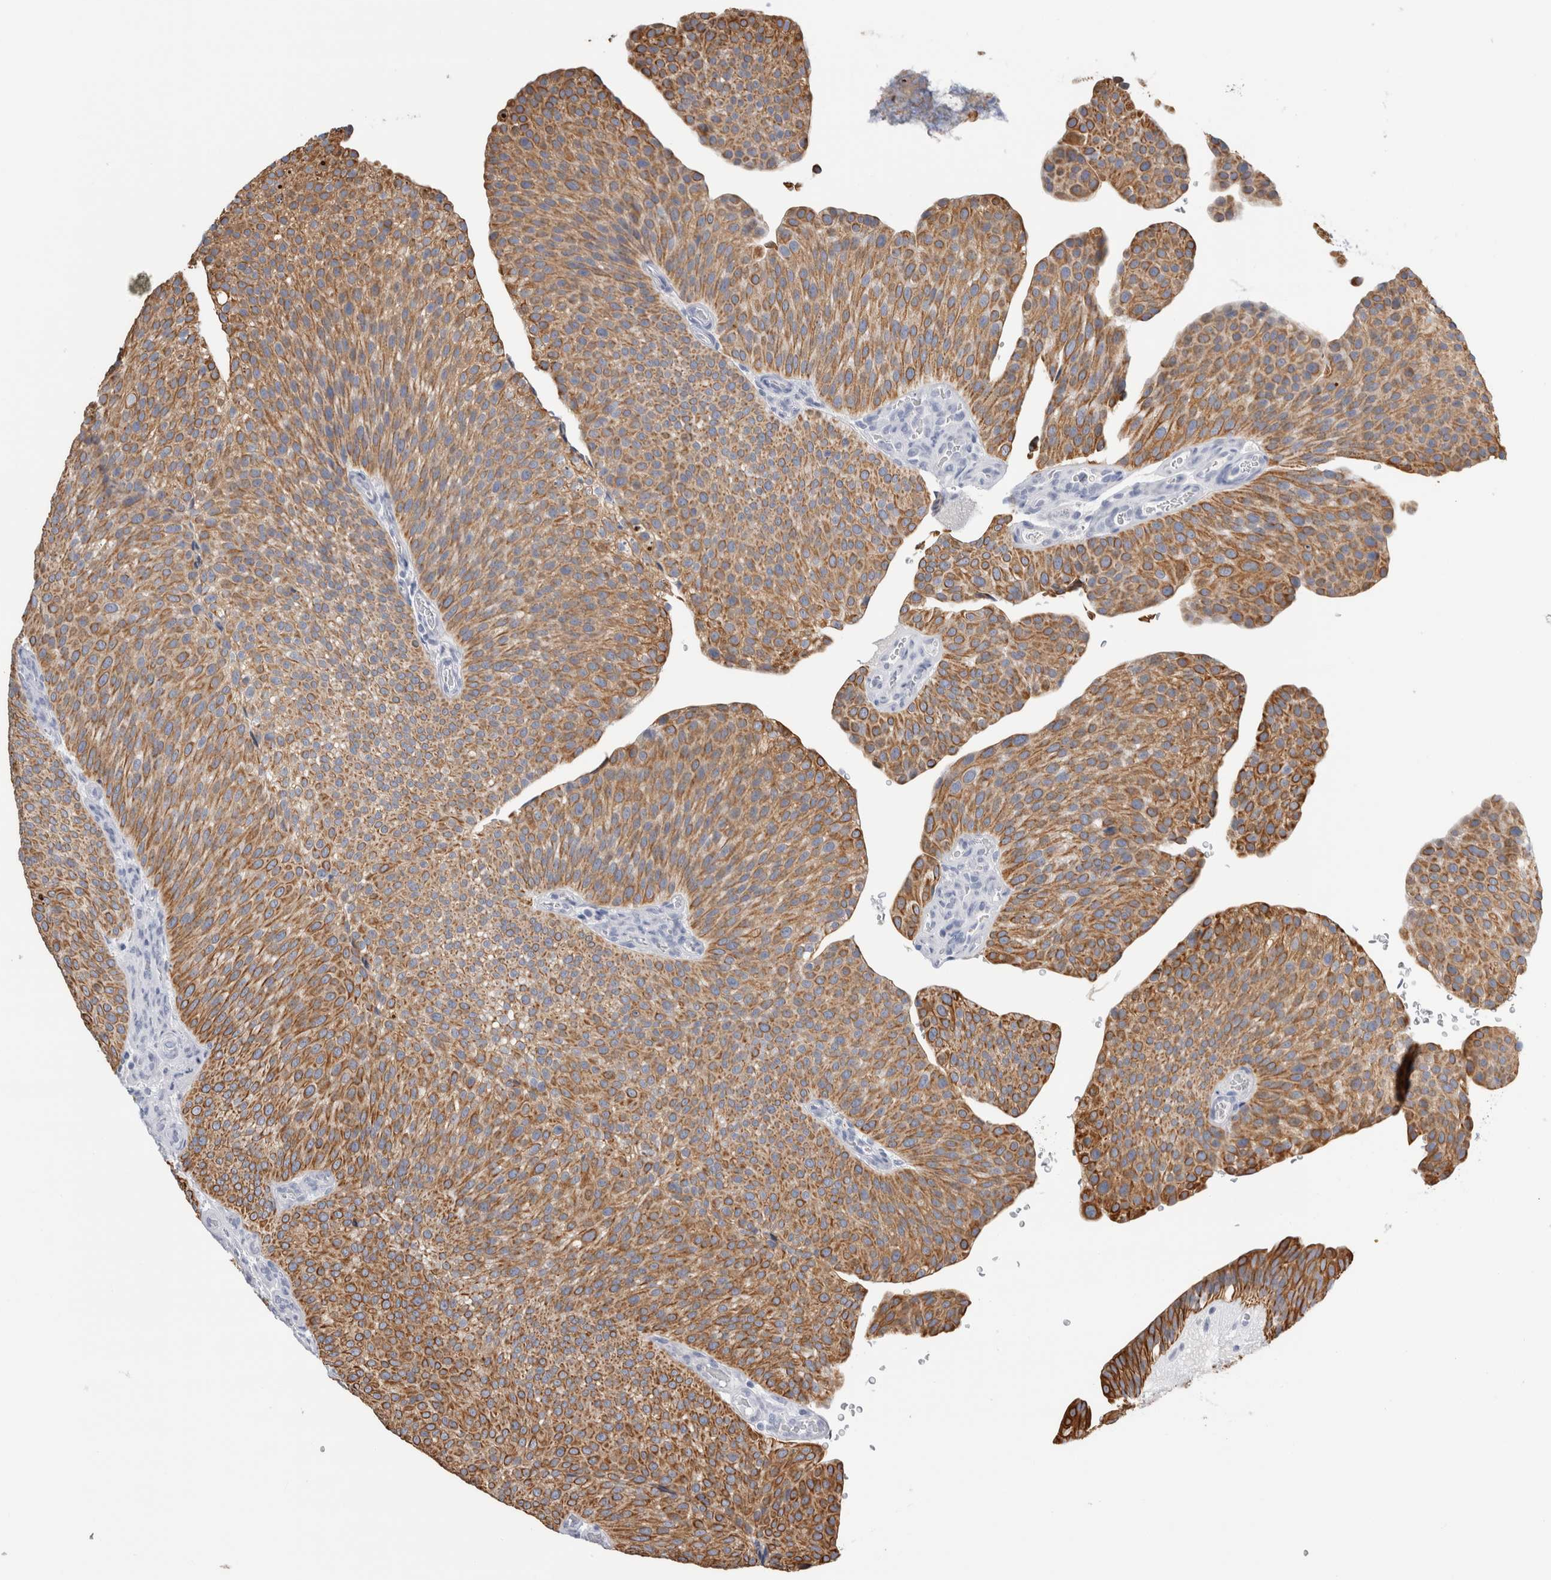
{"staining": {"intensity": "moderate", "quantity": ">75%", "location": "cytoplasmic/membranous"}, "tissue": "urothelial cancer", "cell_type": "Tumor cells", "image_type": "cancer", "snomed": [{"axis": "morphology", "description": "Normal tissue, NOS"}, {"axis": "morphology", "description": "Urothelial carcinoma, Low grade"}, {"axis": "topography", "description": "Smooth muscle"}, {"axis": "topography", "description": "Urinary bladder"}], "caption": "Urothelial carcinoma (low-grade) stained with a brown dye demonstrates moderate cytoplasmic/membranous positive expression in approximately >75% of tumor cells.", "gene": "RPH3AL", "patient": {"sex": "male", "age": 60}}